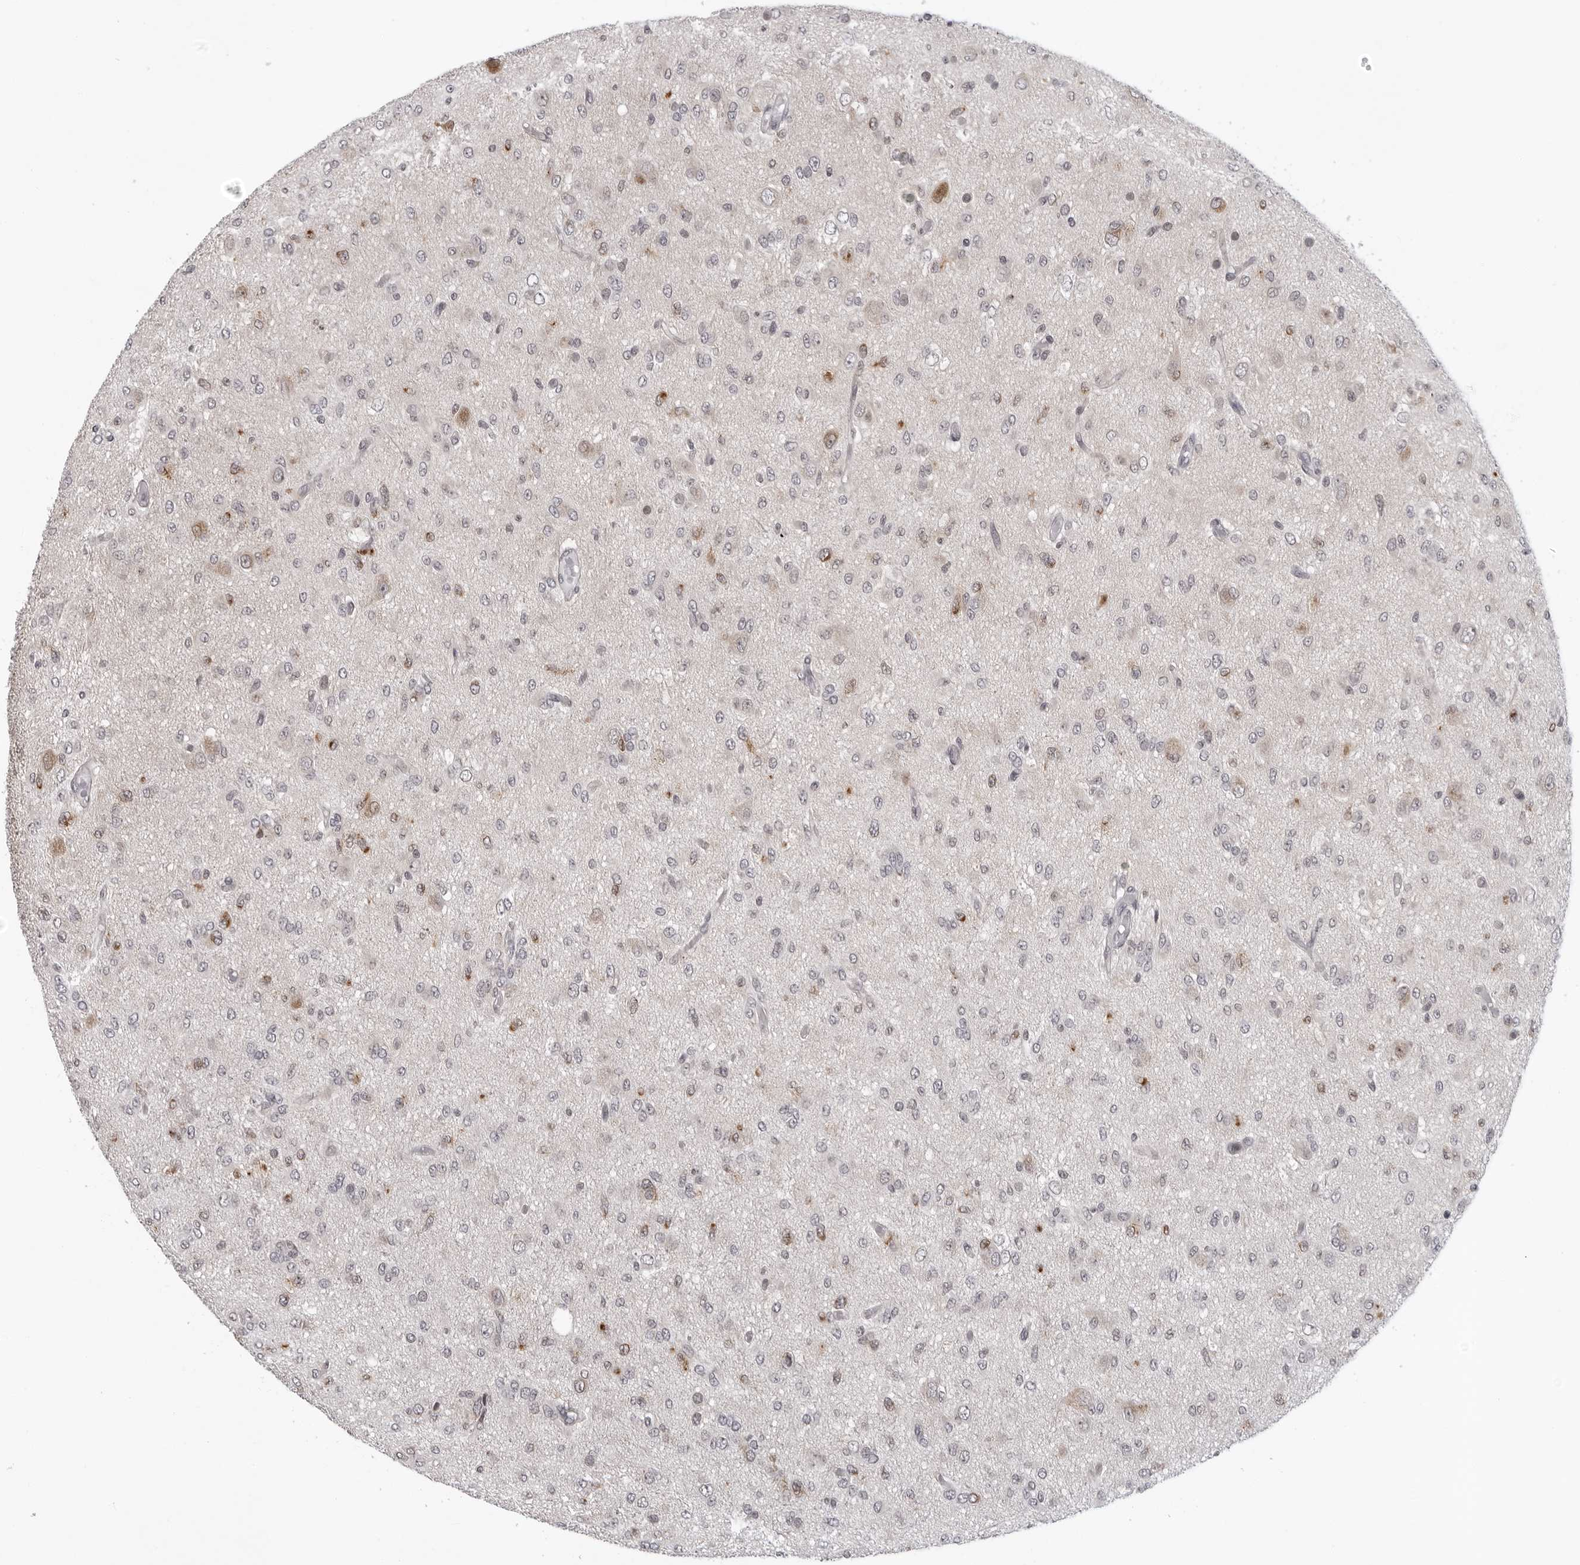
{"staining": {"intensity": "negative", "quantity": "none", "location": "none"}, "tissue": "glioma", "cell_type": "Tumor cells", "image_type": "cancer", "snomed": [{"axis": "morphology", "description": "Glioma, malignant, High grade"}, {"axis": "topography", "description": "Brain"}], "caption": "Immunohistochemistry of malignant glioma (high-grade) shows no expression in tumor cells. Brightfield microscopy of immunohistochemistry (IHC) stained with DAB (brown) and hematoxylin (blue), captured at high magnification.", "gene": "MRPS15", "patient": {"sex": "female", "age": 59}}